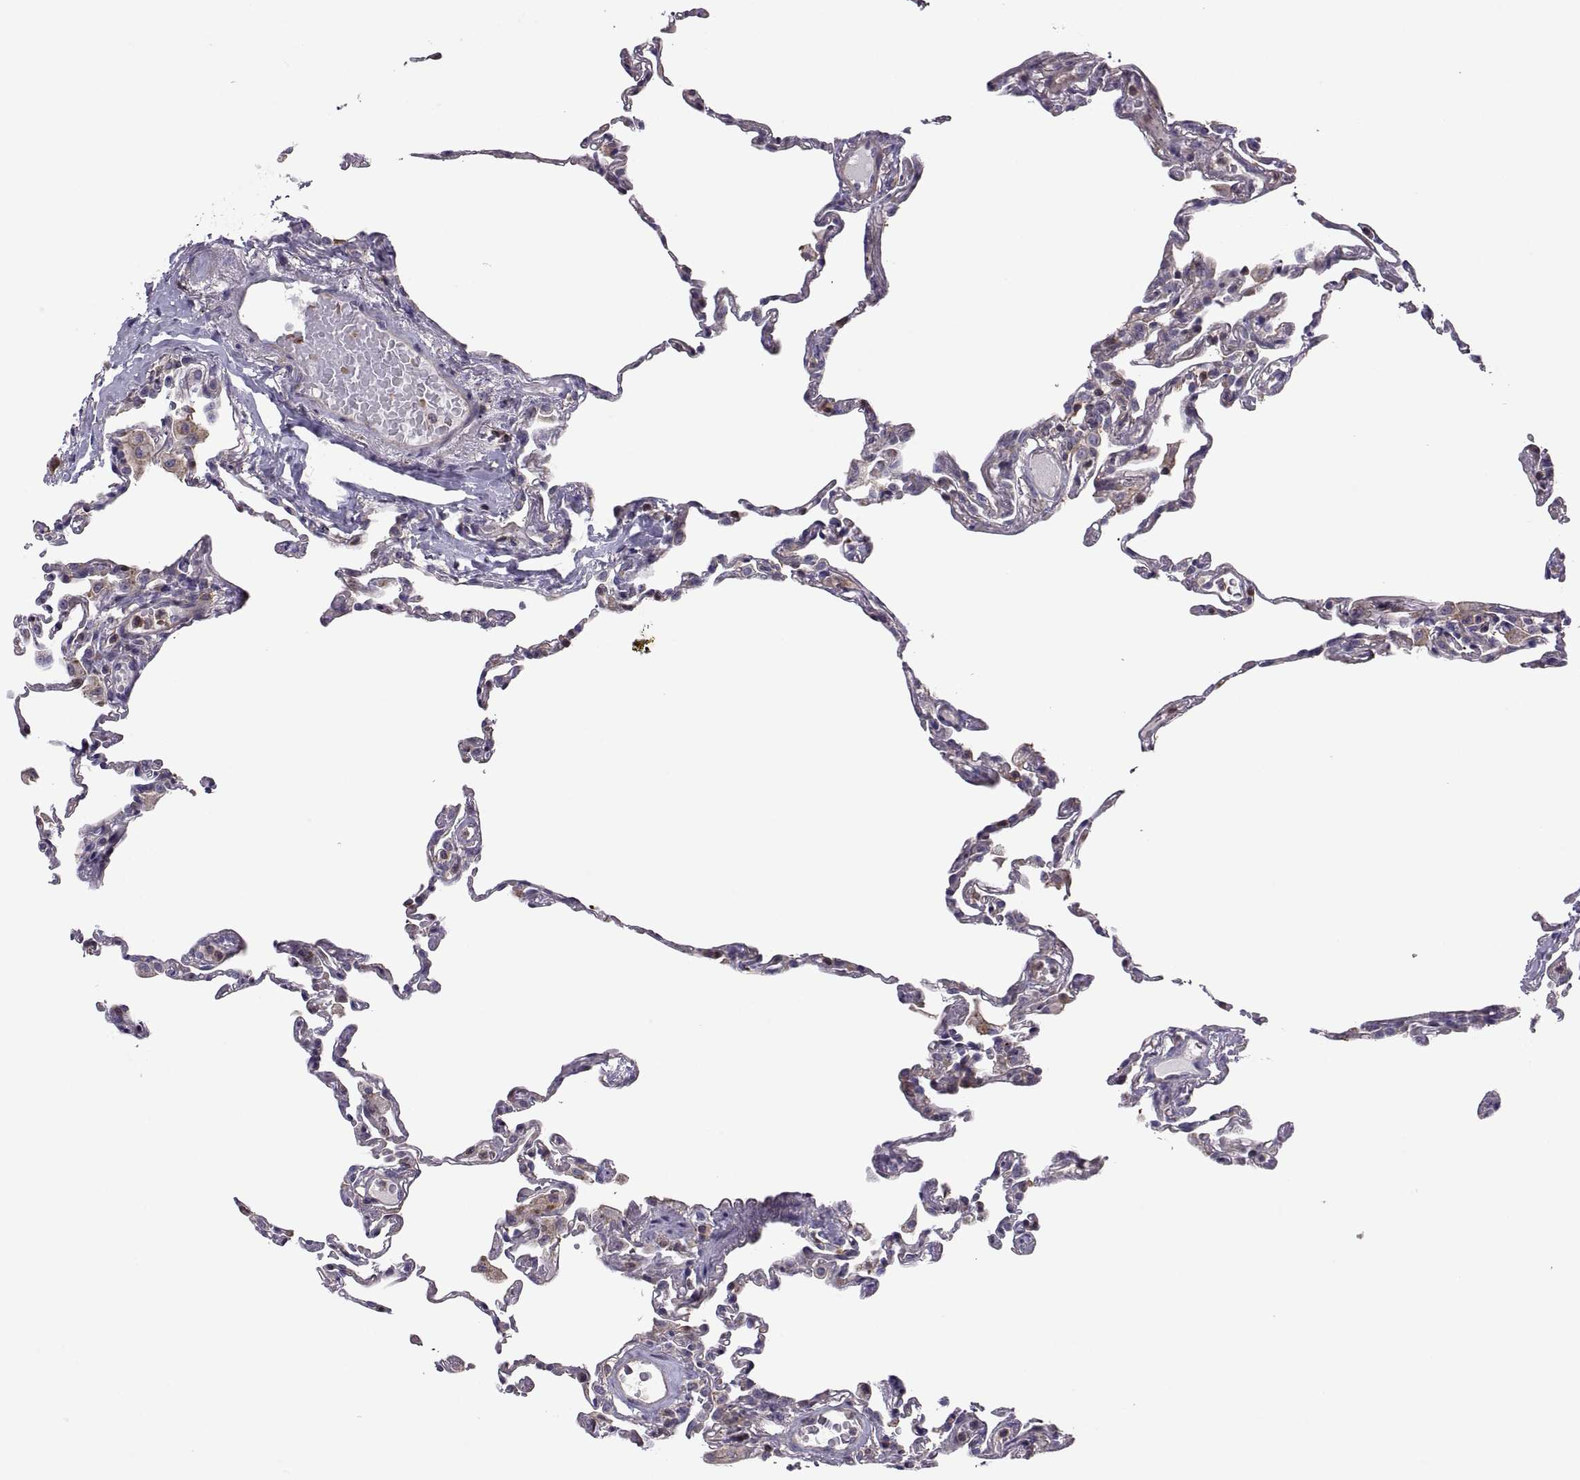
{"staining": {"intensity": "negative", "quantity": "none", "location": "none"}, "tissue": "lung", "cell_type": "Alveolar cells", "image_type": "normal", "snomed": [{"axis": "morphology", "description": "Normal tissue, NOS"}, {"axis": "topography", "description": "Lung"}], "caption": "Immunohistochemical staining of benign lung shows no significant staining in alveolar cells. The staining was performed using DAB (3,3'-diaminobenzidine) to visualize the protein expression in brown, while the nuclei were stained in blue with hematoxylin (Magnification: 20x).", "gene": "SPATA32", "patient": {"sex": "female", "age": 57}}